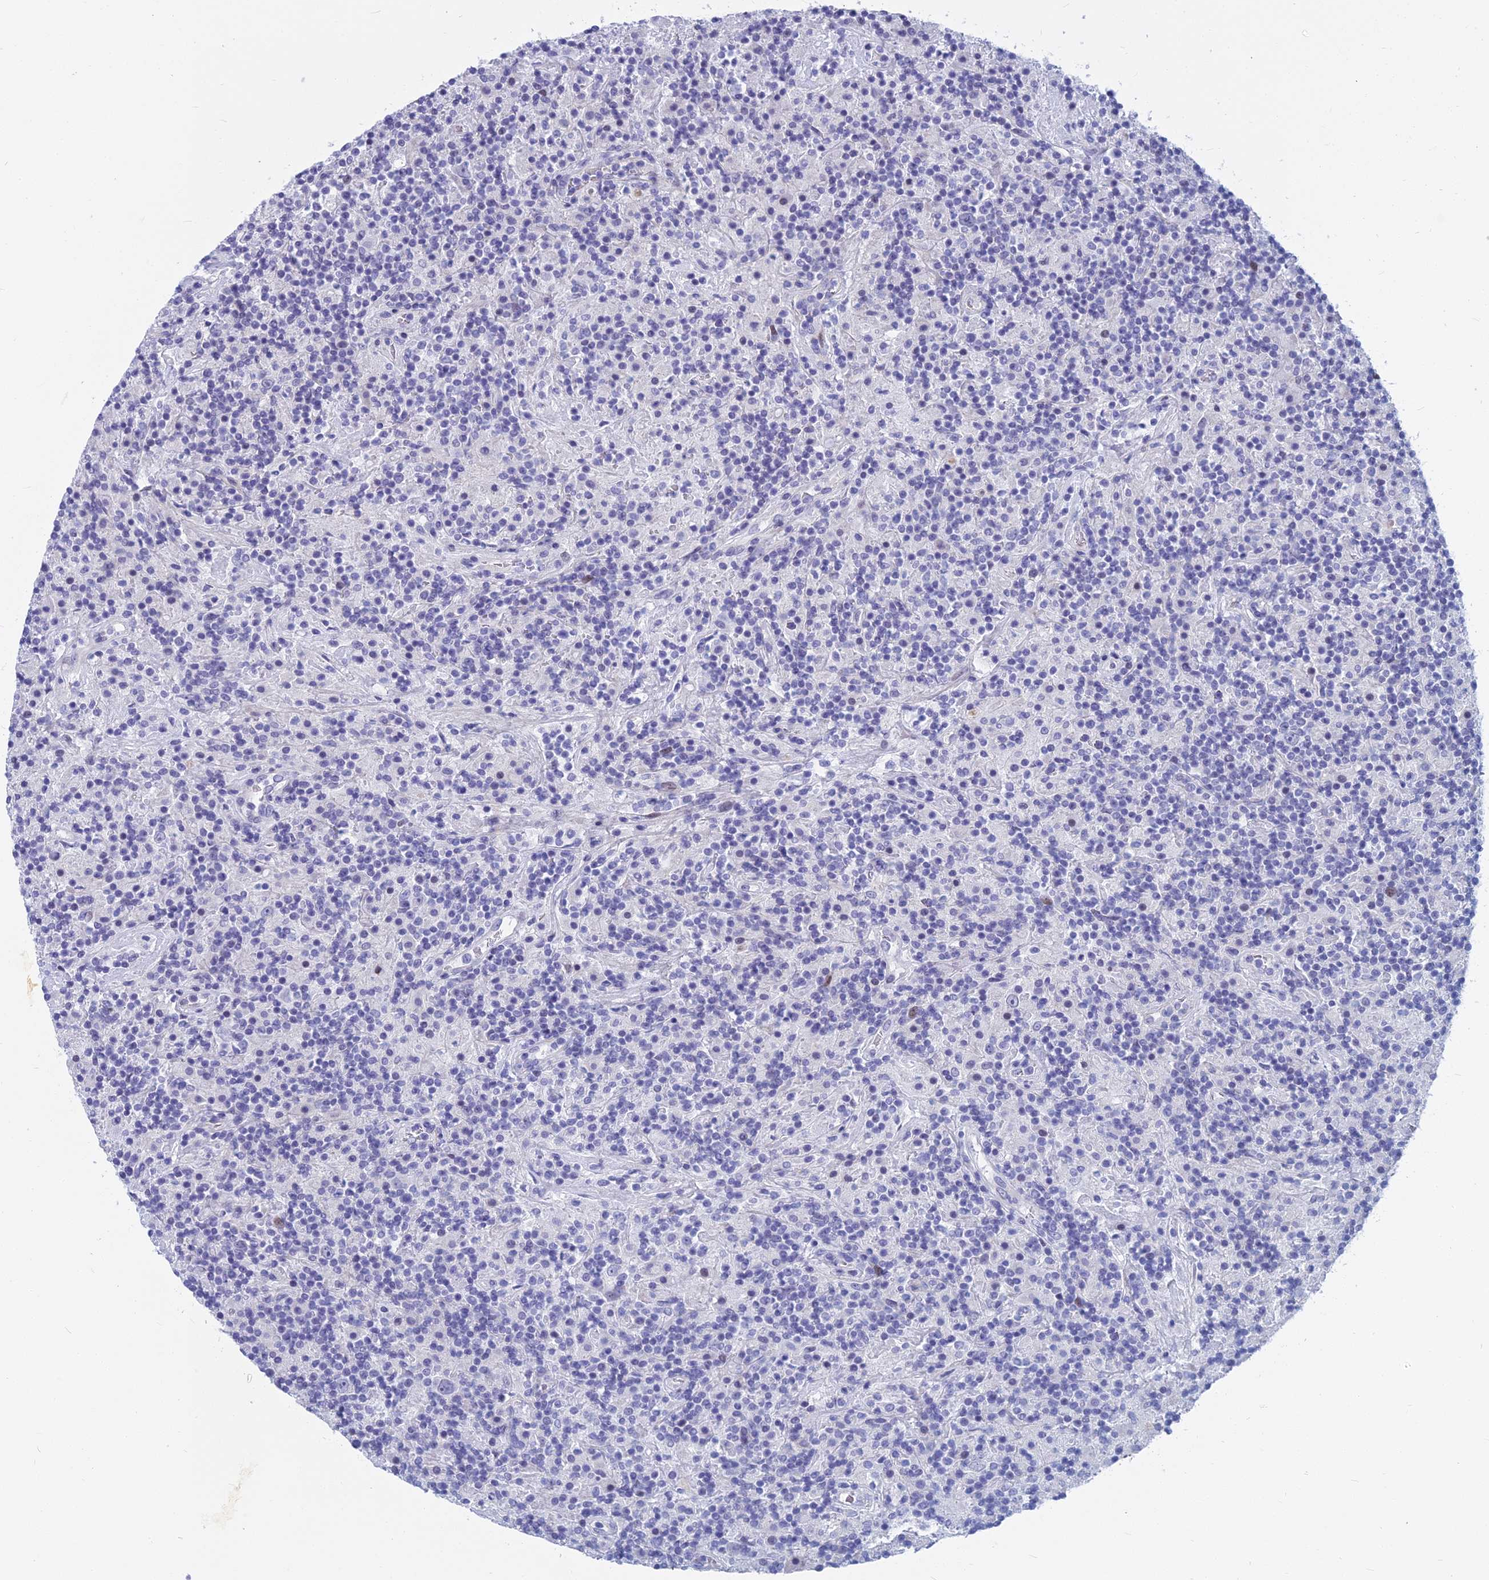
{"staining": {"intensity": "weak", "quantity": "<25%", "location": "nuclear"}, "tissue": "lymphoma", "cell_type": "Tumor cells", "image_type": "cancer", "snomed": [{"axis": "morphology", "description": "Hodgkin's disease, NOS"}, {"axis": "topography", "description": "Lymph node"}], "caption": "Hodgkin's disease was stained to show a protein in brown. There is no significant positivity in tumor cells.", "gene": "MYBPC2", "patient": {"sex": "male", "age": 70}}